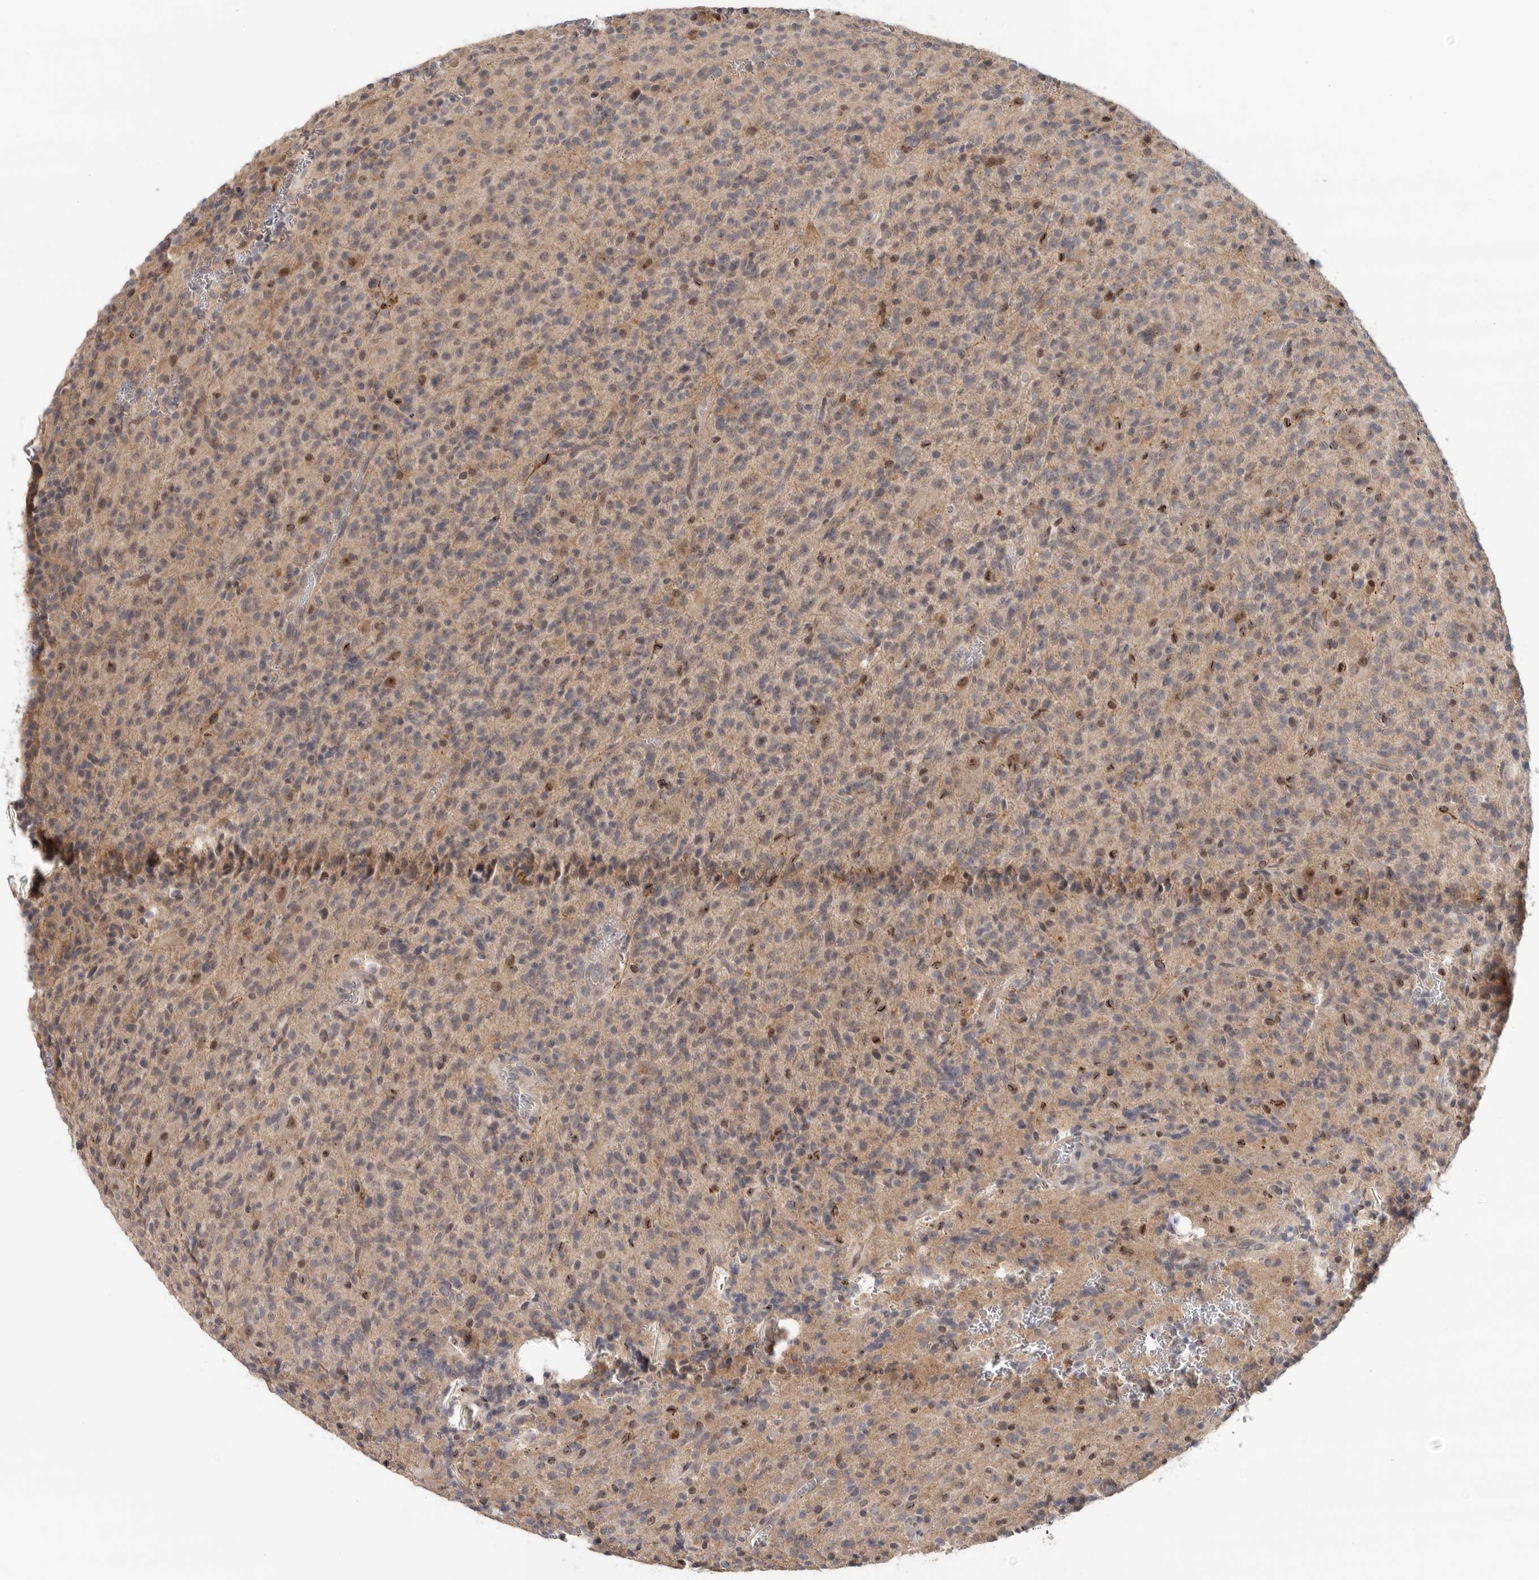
{"staining": {"intensity": "weak", "quantity": "25%-75%", "location": "cytoplasmic/membranous,nuclear"}, "tissue": "glioma", "cell_type": "Tumor cells", "image_type": "cancer", "snomed": [{"axis": "morphology", "description": "Glioma, malignant, High grade"}, {"axis": "topography", "description": "Brain"}], "caption": "Weak cytoplasmic/membranous and nuclear expression for a protein is appreciated in approximately 25%-75% of tumor cells of malignant high-grade glioma using IHC.", "gene": "KLK5", "patient": {"sex": "male", "age": 34}}